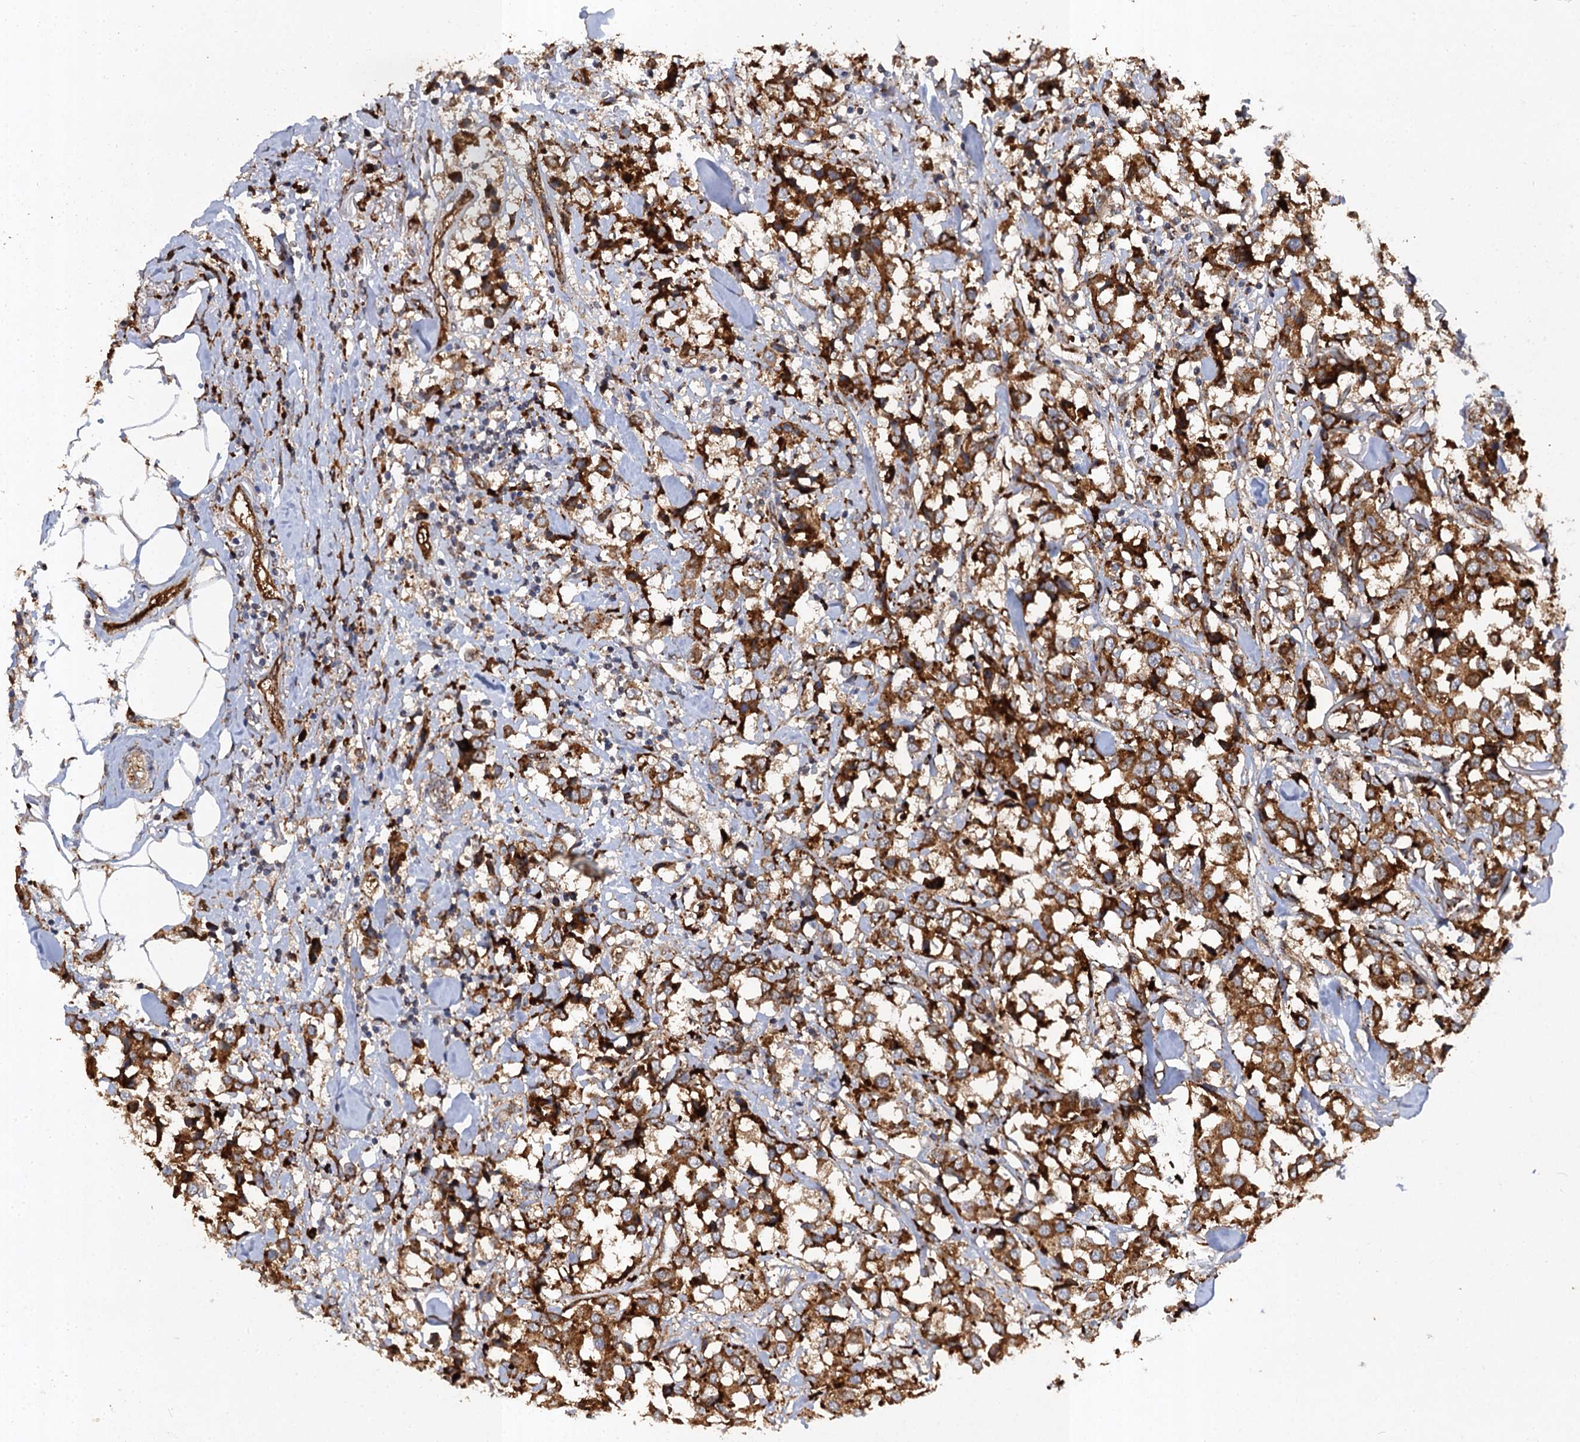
{"staining": {"intensity": "strong", "quantity": ">75%", "location": "cytoplasmic/membranous"}, "tissue": "breast cancer", "cell_type": "Tumor cells", "image_type": "cancer", "snomed": [{"axis": "morphology", "description": "Duct carcinoma"}, {"axis": "topography", "description": "Breast"}], "caption": "Human breast infiltrating ductal carcinoma stained with a brown dye exhibits strong cytoplasmic/membranous positive expression in about >75% of tumor cells.", "gene": "GBA1", "patient": {"sex": "female", "age": 80}}